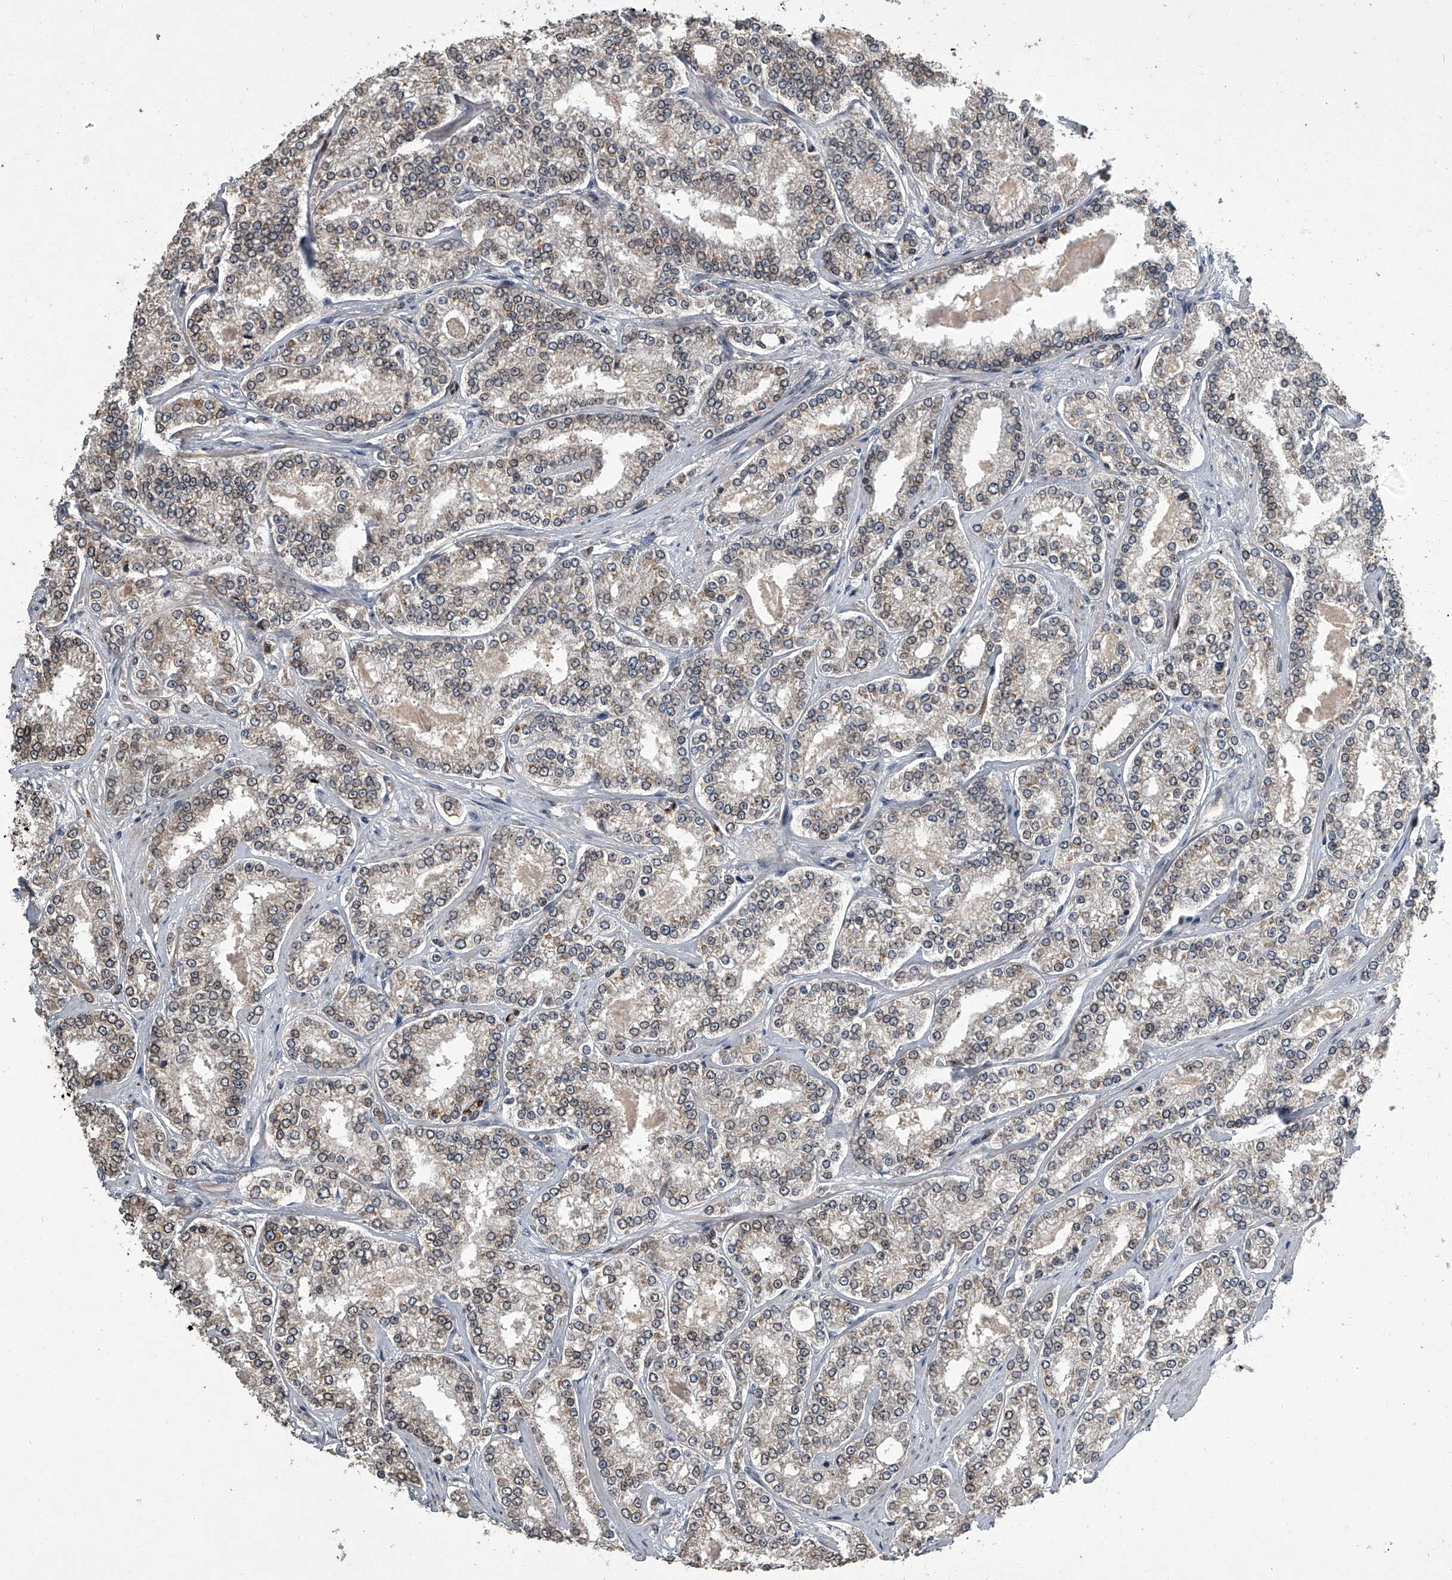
{"staining": {"intensity": "negative", "quantity": "none", "location": "none"}, "tissue": "prostate cancer", "cell_type": "Tumor cells", "image_type": "cancer", "snomed": [{"axis": "morphology", "description": "Normal tissue, NOS"}, {"axis": "morphology", "description": "Adenocarcinoma, High grade"}, {"axis": "topography", "description": "Prostate"}], "caption": "The histopathology image demonstrates no staining of tumor cells in prostate cancer. (DAB (3,3'-diaminobenzidine) immunohistochemistry (IHC) visualized using brightfield microscopy, high magnification).", "gene": "LRRC8C", "patient": {"sex": "male", "age": 83}}